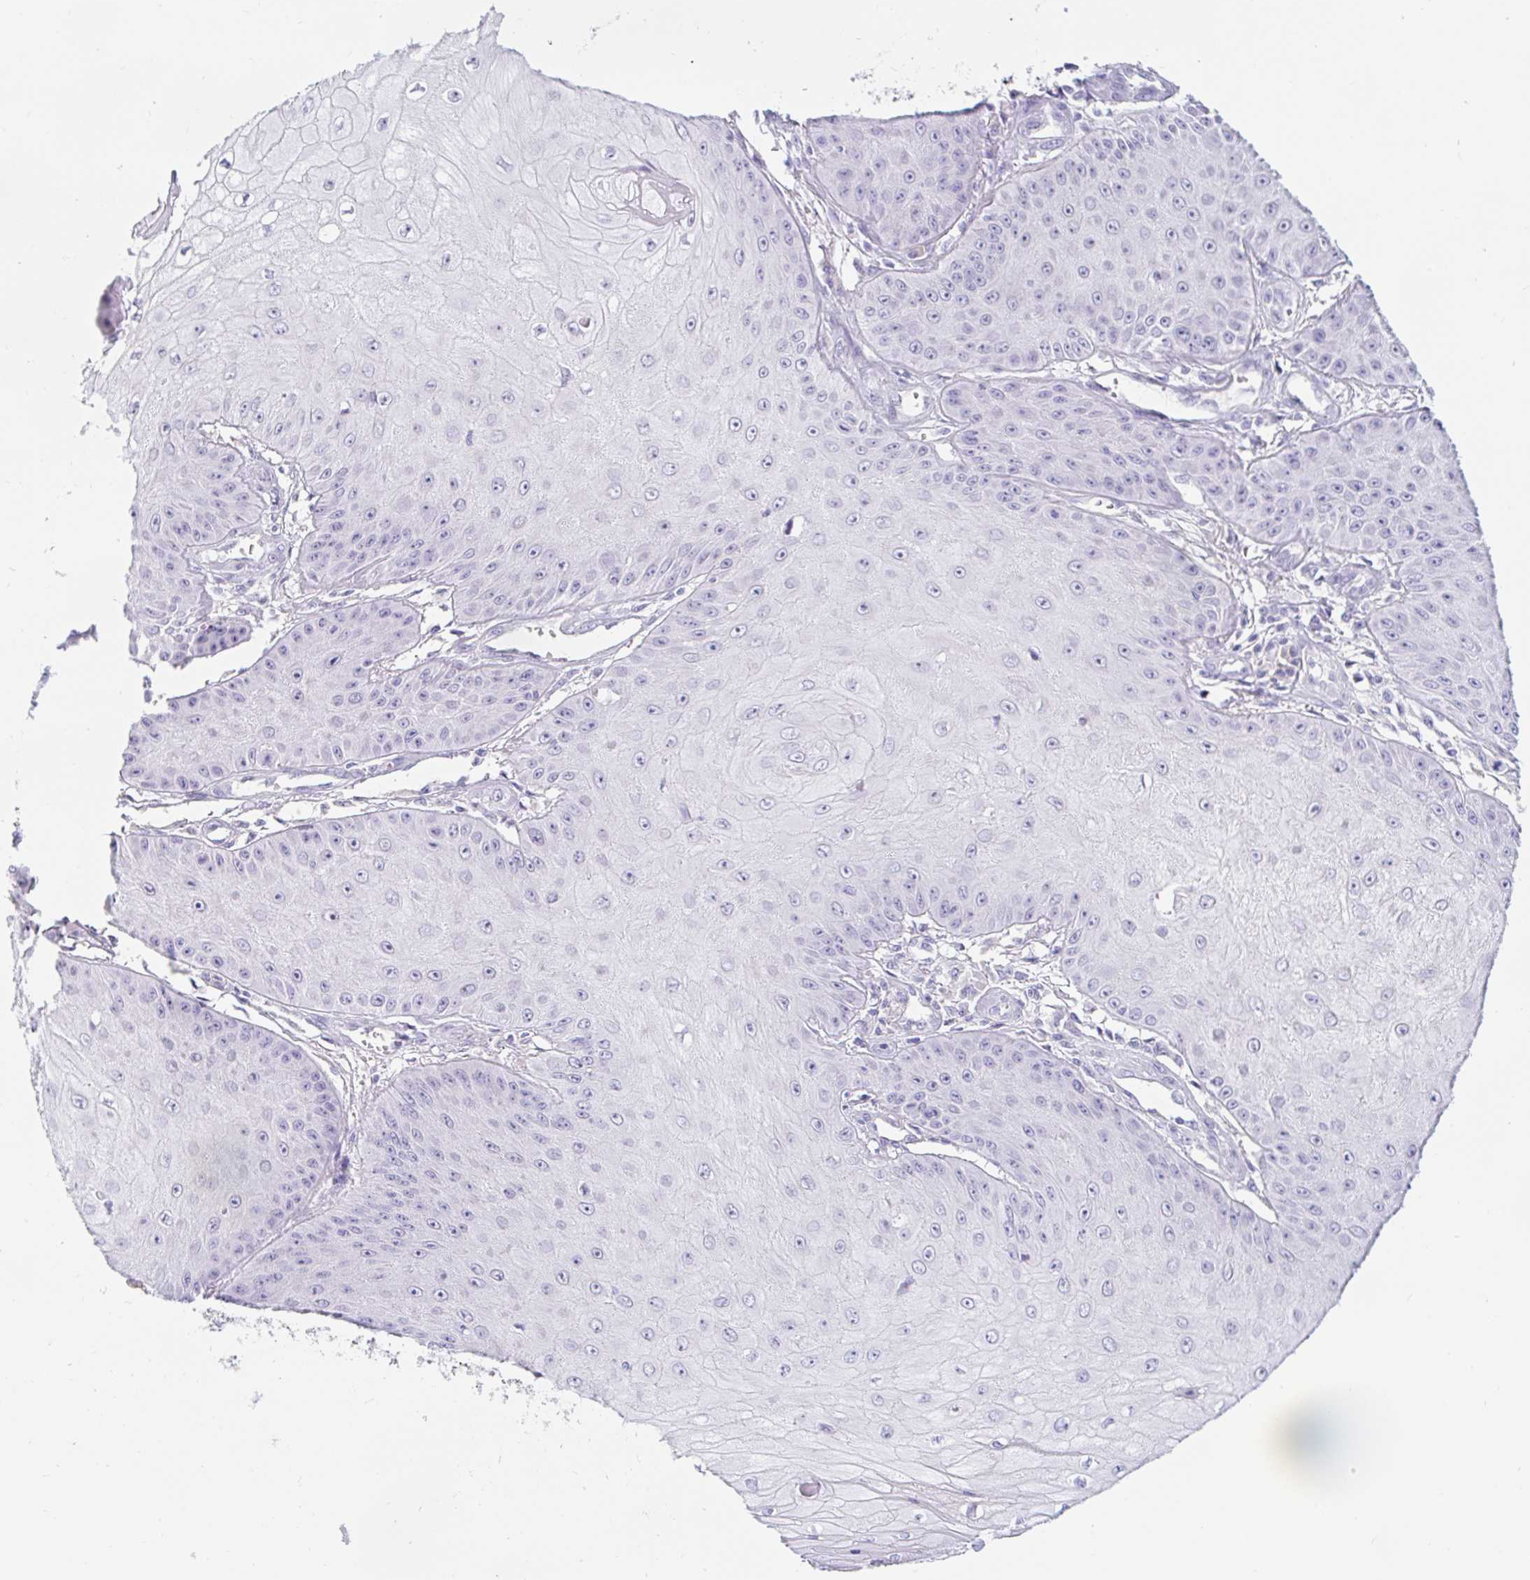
{"staining": {"intensity": "negative", "quantity": "none", "location": "none"}, "tissue": "skin cancer", "cell_type": "Tumor cells", "image_type": "cancer", "snomed": [{"axis": "morphology", "description": "Squamous cell carcinoma, NOS"}, {"axis": "topography", "description": "Skin"}], "caption": "Skin cancer stained for a protein using immunohistochemistry (IHC) reveals no positivity tumor cells.", "gene": "TEX44", "patient": {"sex": "male", "age": 70}}